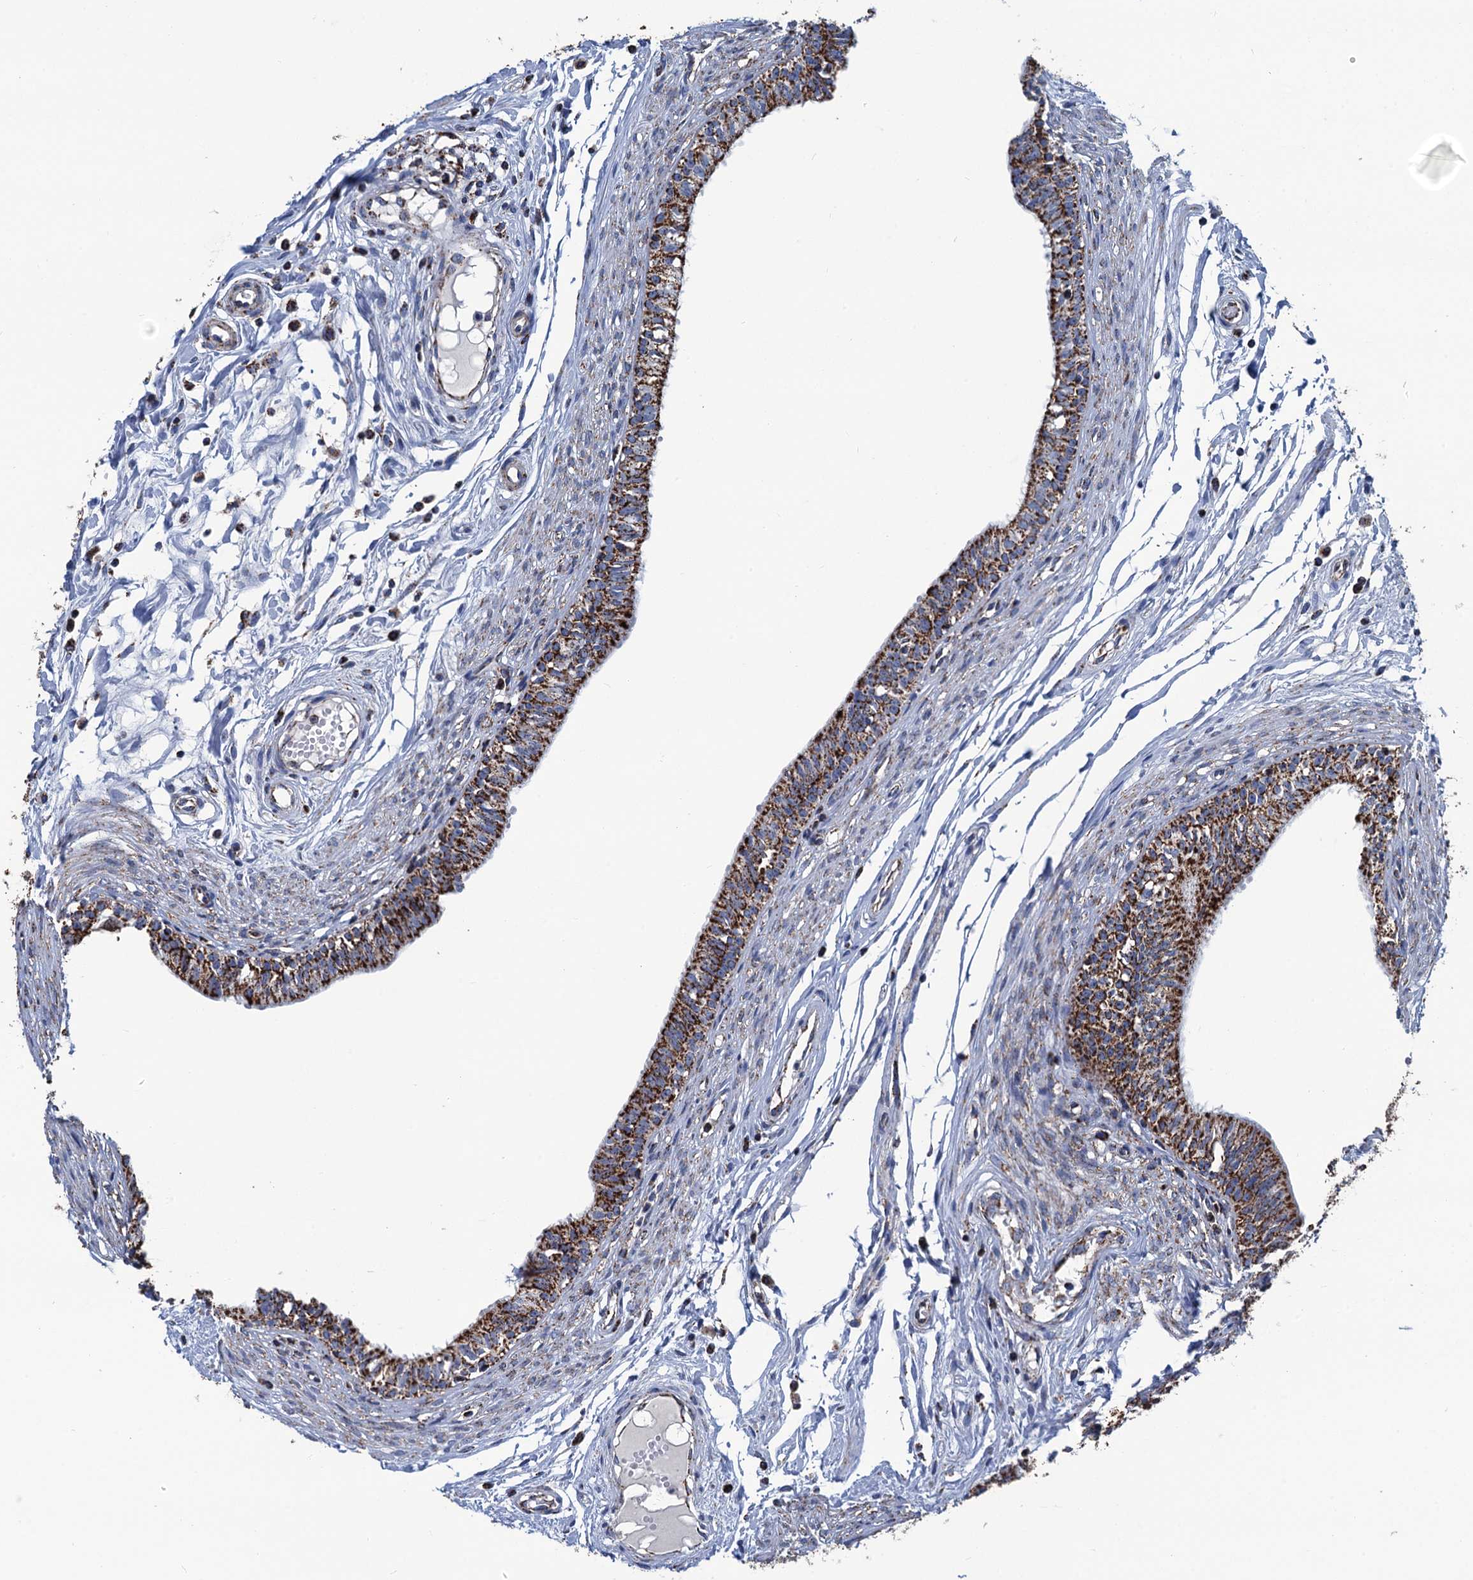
{"staining": {"intensity": "strong", "quantity": ">75%", "location": "cytoplasmic/membranous"}, "tissue": "epididymis", "cell_type": "Glandular cells", "image_type": "normal", "snomed": [{"axis": "morphology", "description": "Normal tissue, NOS"}, {"axis": "topography", "description": "Epididymis, spermatic cord, NOS"}], "caption": "Glandular cells reveal strong cytoplasmic/membranous staining in approximately >75% of cells in benign epididymis. The staining is performed using DAB brown chromogen to label protein expression. The nuclei are counter-stained blue using hematoxylin.", "gene": "IVD", "patient": {"sex": "male", "age": 22}}